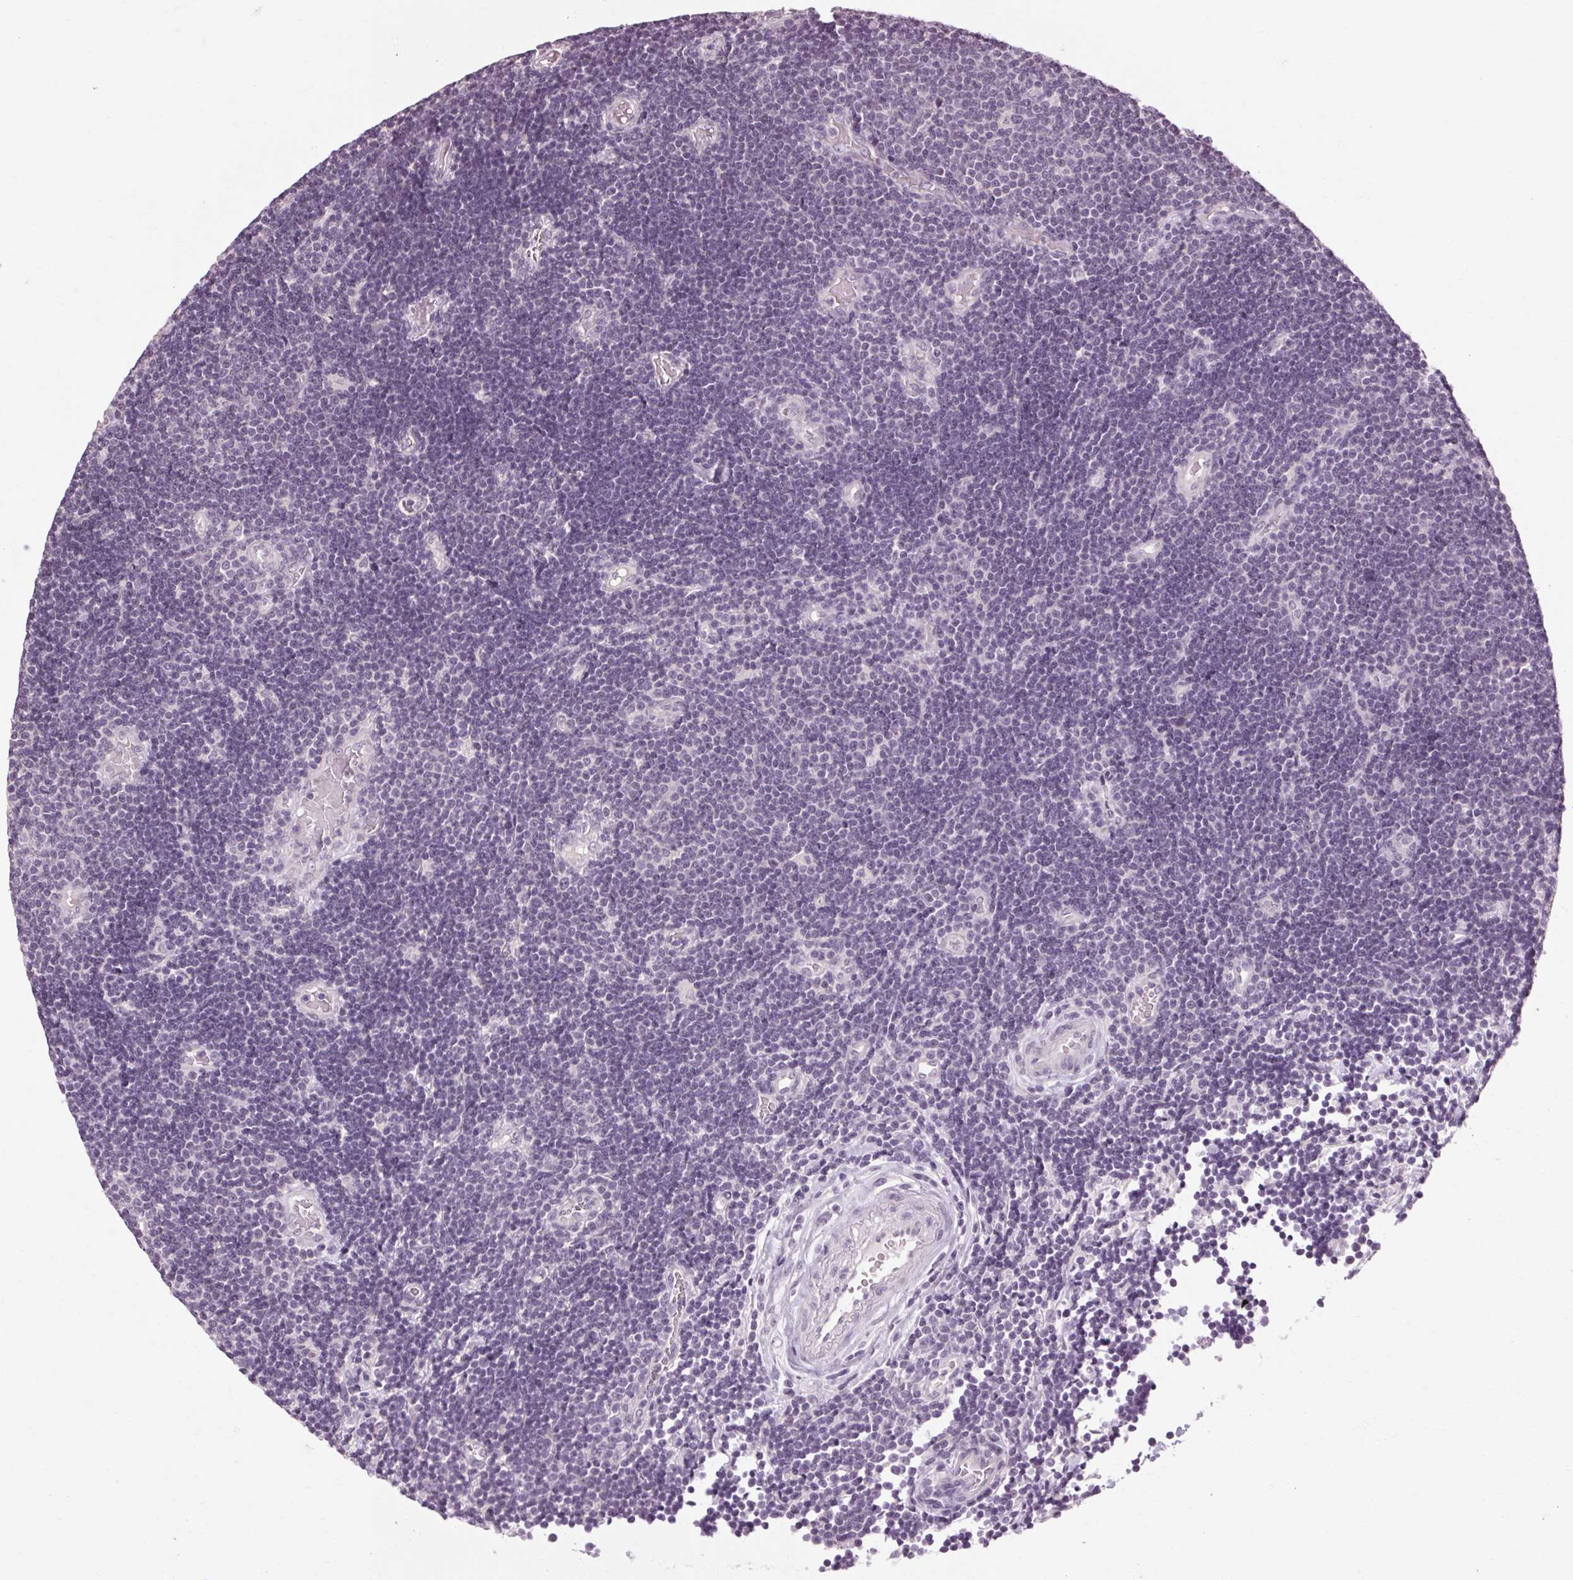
{"staining": {"intensity": "negative", "quantity": "none", "location": "none"}, "tissue": "lymphoma", "cell_type": "Tumor cells", "image_type": "cancer", "snomed": [{"axis": "morphology", "description": "Malignant lymphoma, non-Hodgkin's type, Low grade"}, {"axis": "topography", "description": "Brain"}], "caption": "Tumor cells show no significant protein positivity in malignant lymphoma, non-Hodgkin's type (low-grade).", "gene": "POMC", "patient": {"sex": "female", "age": 66}}